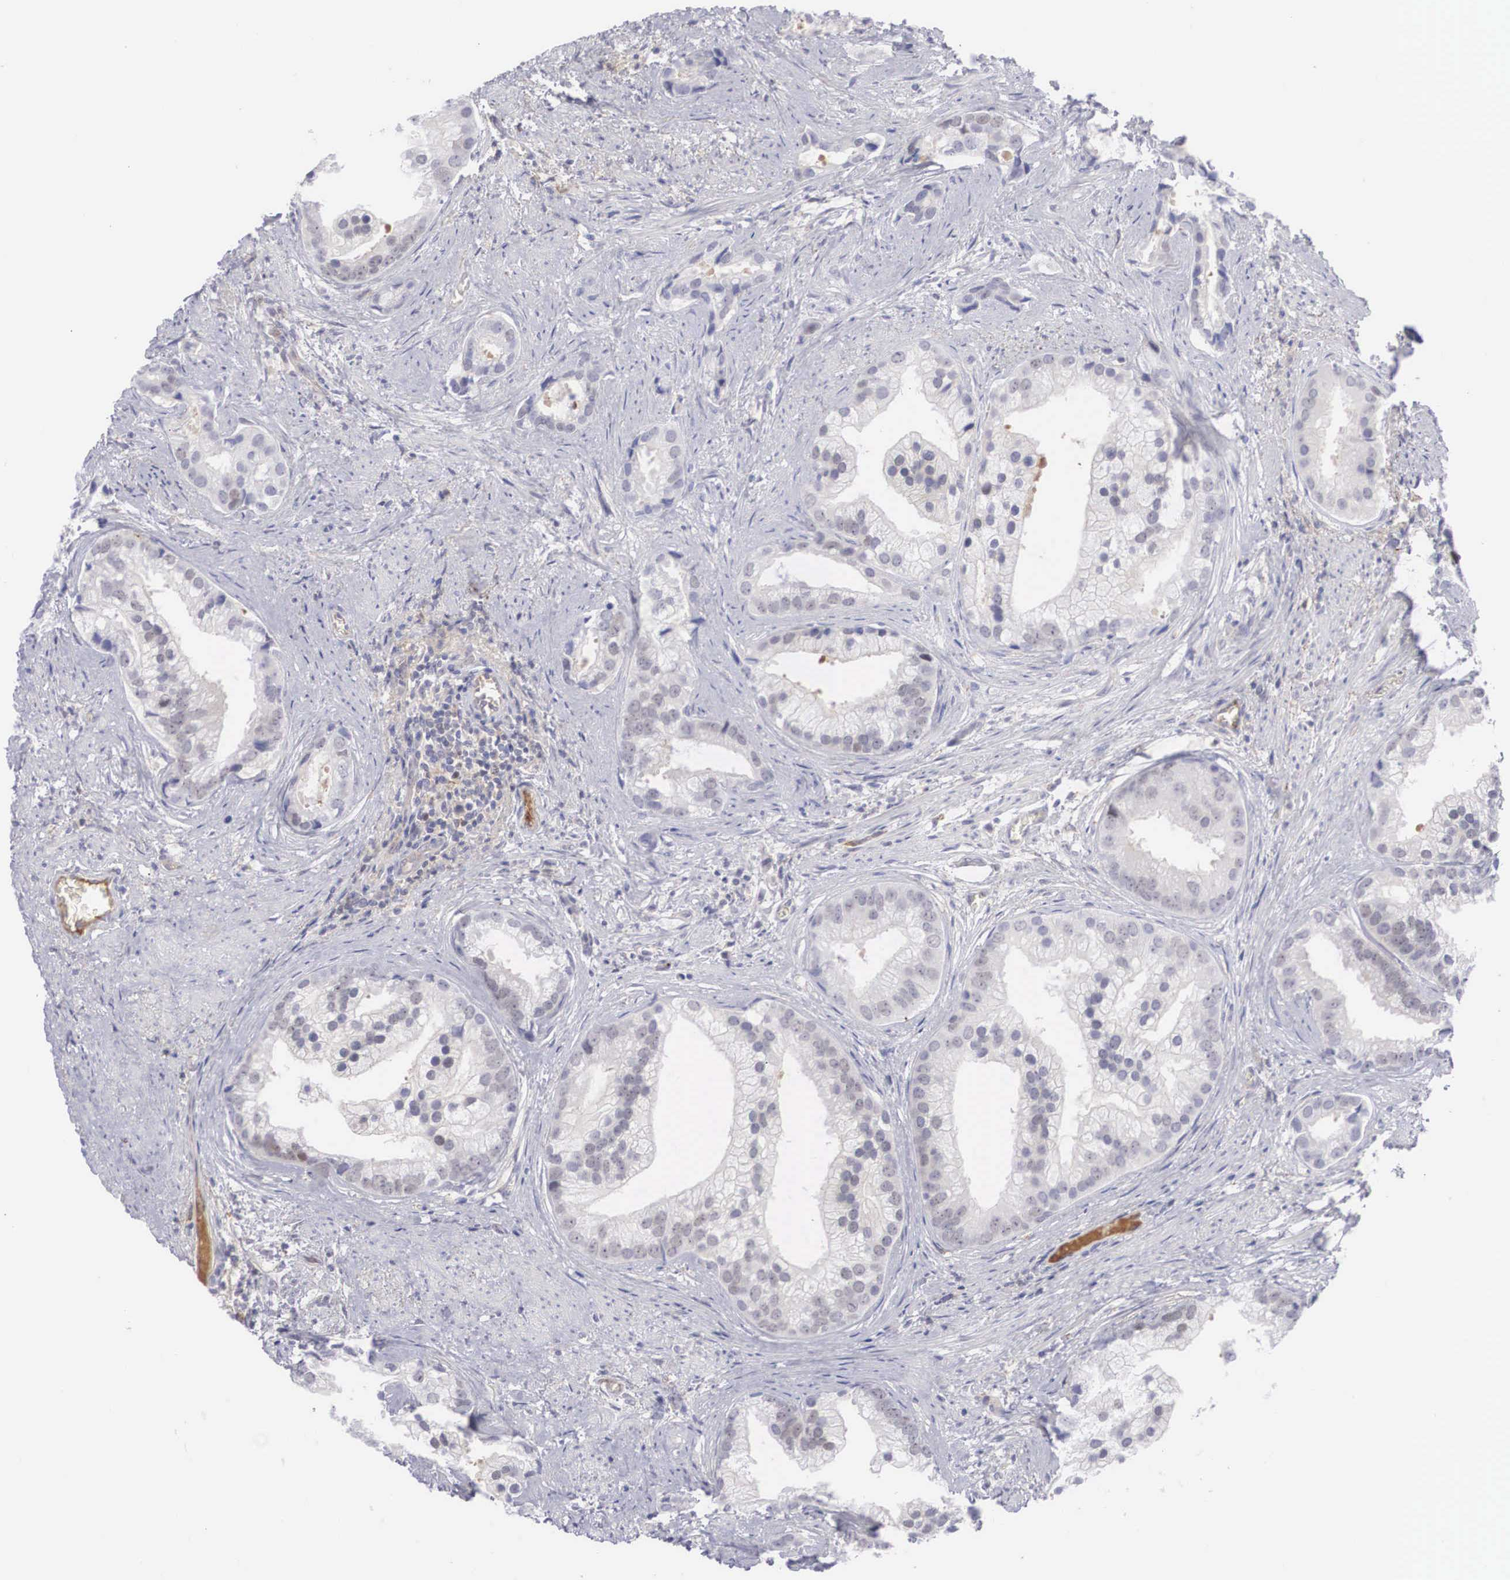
{"staining": {"intensity": "weak", "quantity": "<25%", "location": "nuclear"}, "tissue": "prostate cancer", "cell_type": "Tumor cells", "image_type": "cancer", "snomed": [{"axis": "morphology", "description": "Adenocarcinoma, Medium grade"}, {"axis": "topography", "description": "Prostate"}], "caption": "Medium-grade adenocarcinoma (prostate) was stained to show a protein in brown. There is no significant positivity in tumor cells. (DAB (3,3'-diaminobenzidine) immunohistochemistry (IHC) visualized using brightfield microscopy, high magnification).", "gene": "RBPJ", "patient": {"sex": "male", "age": 65}}